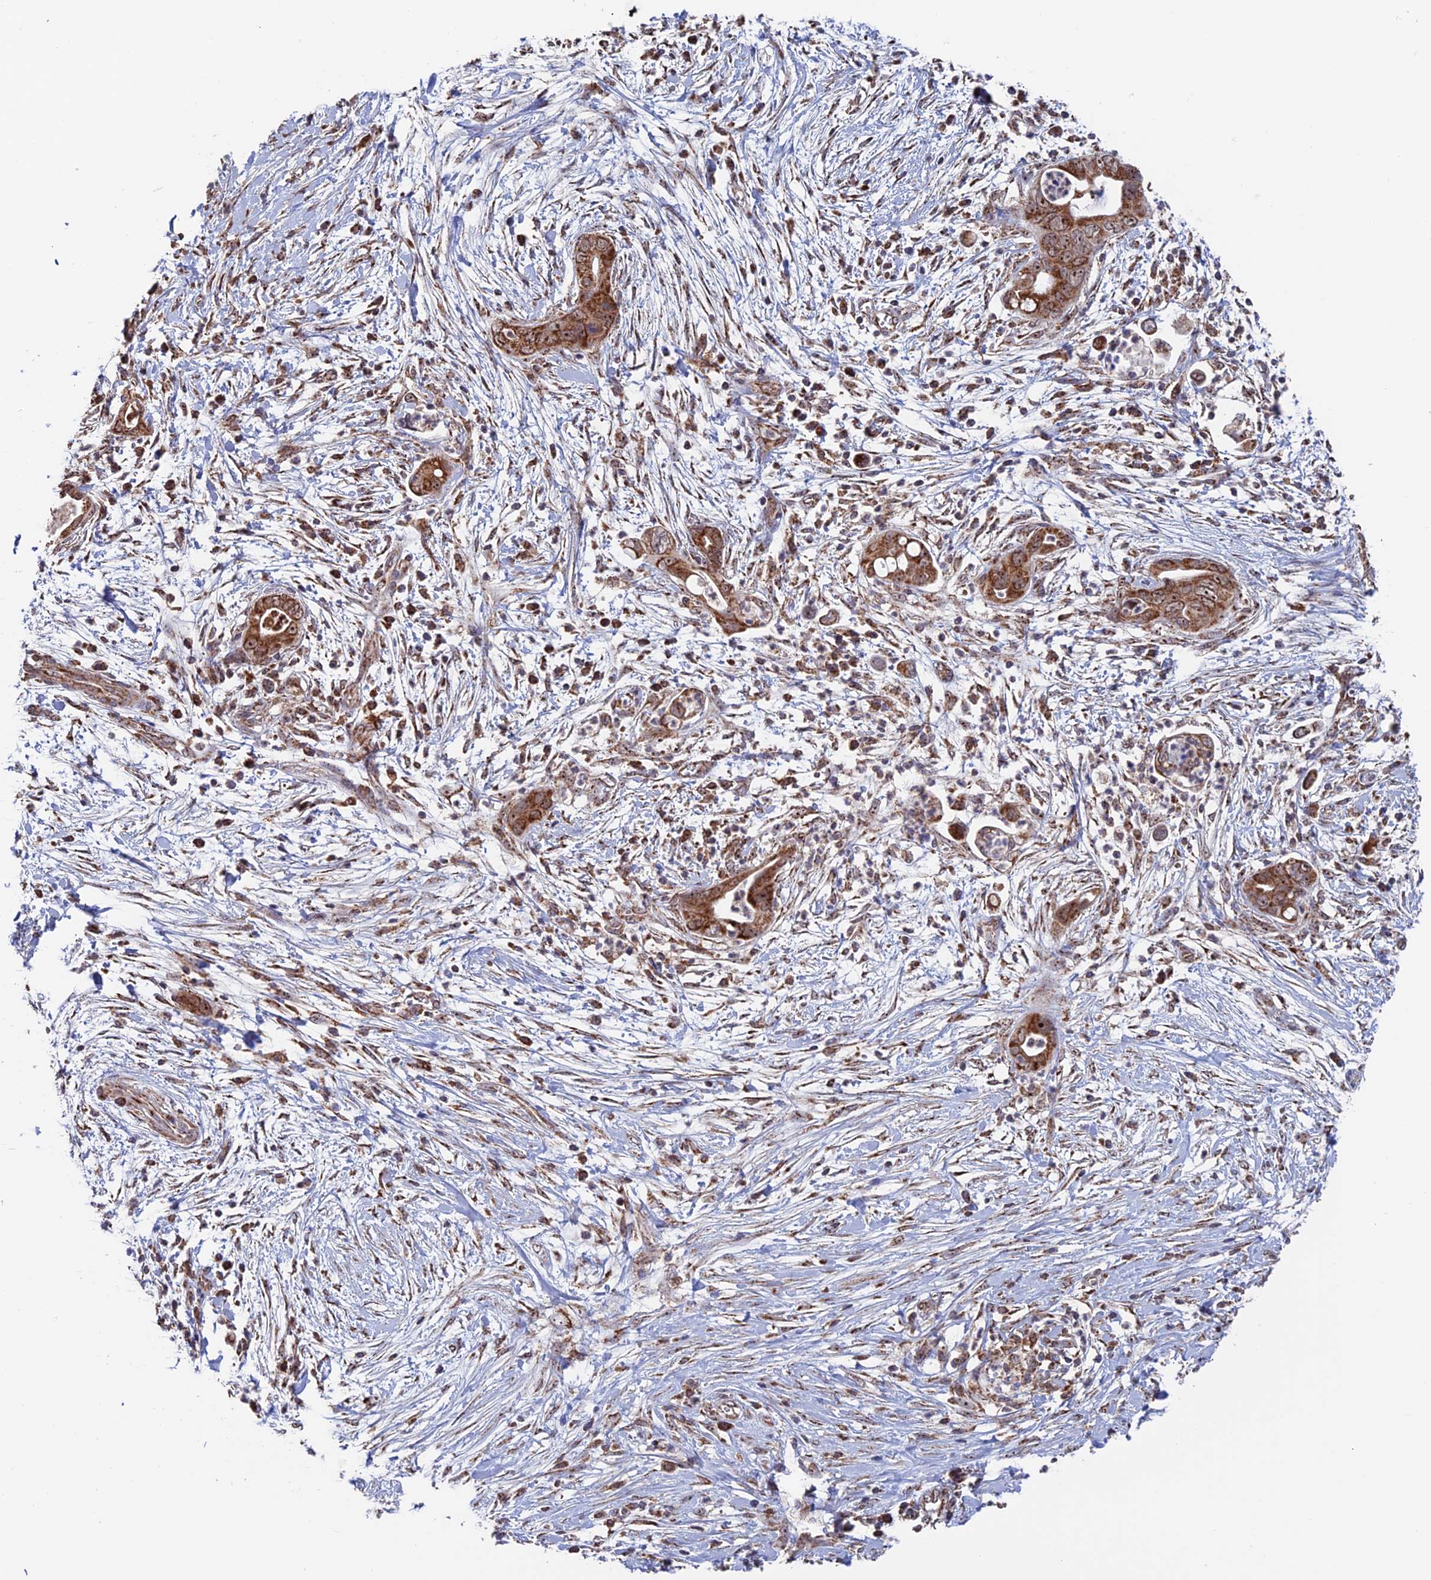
{"staining": {"intensity": "moderate", "quantity": ">75%", "location": "cytoplasmic/membranous"}, "tissue": "pancreatic cancer", "cell_type": "Tumor cells", "image_type": "cancer", "snomed": [{"axis": "morphology", "description": "Adenocarcinoma, NOS"}, {"axis": "topography", "description": "Pancreas"}], "caption": "The image displays staining of pancreatic adenocarcinoma, revealing moderate cytoplasmic/membranous protein positivity (brown color) within tumor cells.", "gene": "DTYMK", "patient": {"sex": "male", "age": 75}}